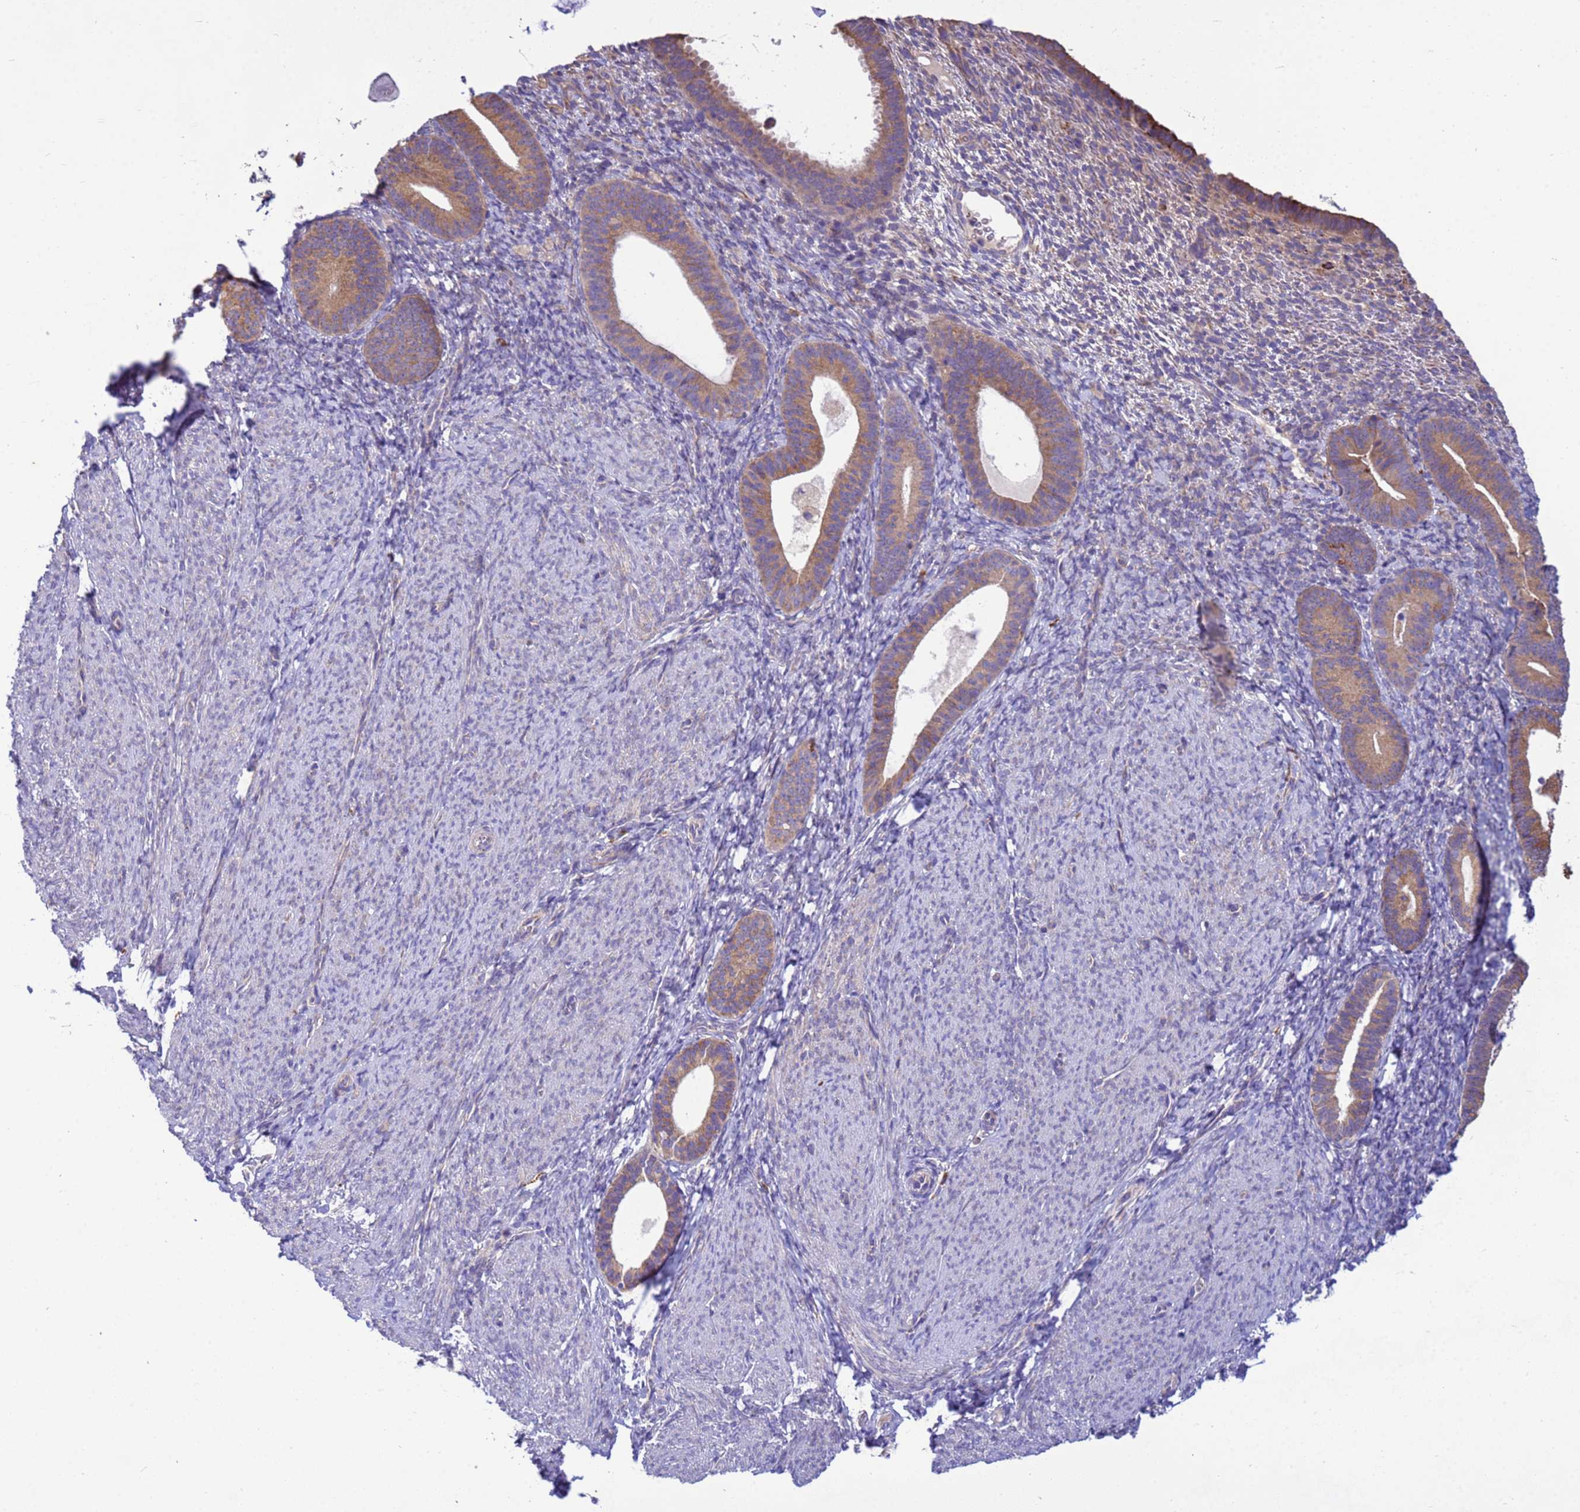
{"staining": {"intensity": "weak", "quantity": "<25%", "location": "cytoplasmic/membranous"}, "tissue": "endometrium", "cell_type": "Cells in endometrial stroma", "image_type": "normal", "snomed": [{"axis": "morphology", "description": "Normal tissue, NOS"}, {"axis": "topography", "description": "Endometrium"}], "caption": "Cells in endometrial stroma are negative for protein expression in benign human endometrium. (DAB IHC, high magnification).", "gene": "THAP5", "patient": {"sex": "female", "age": 65}}